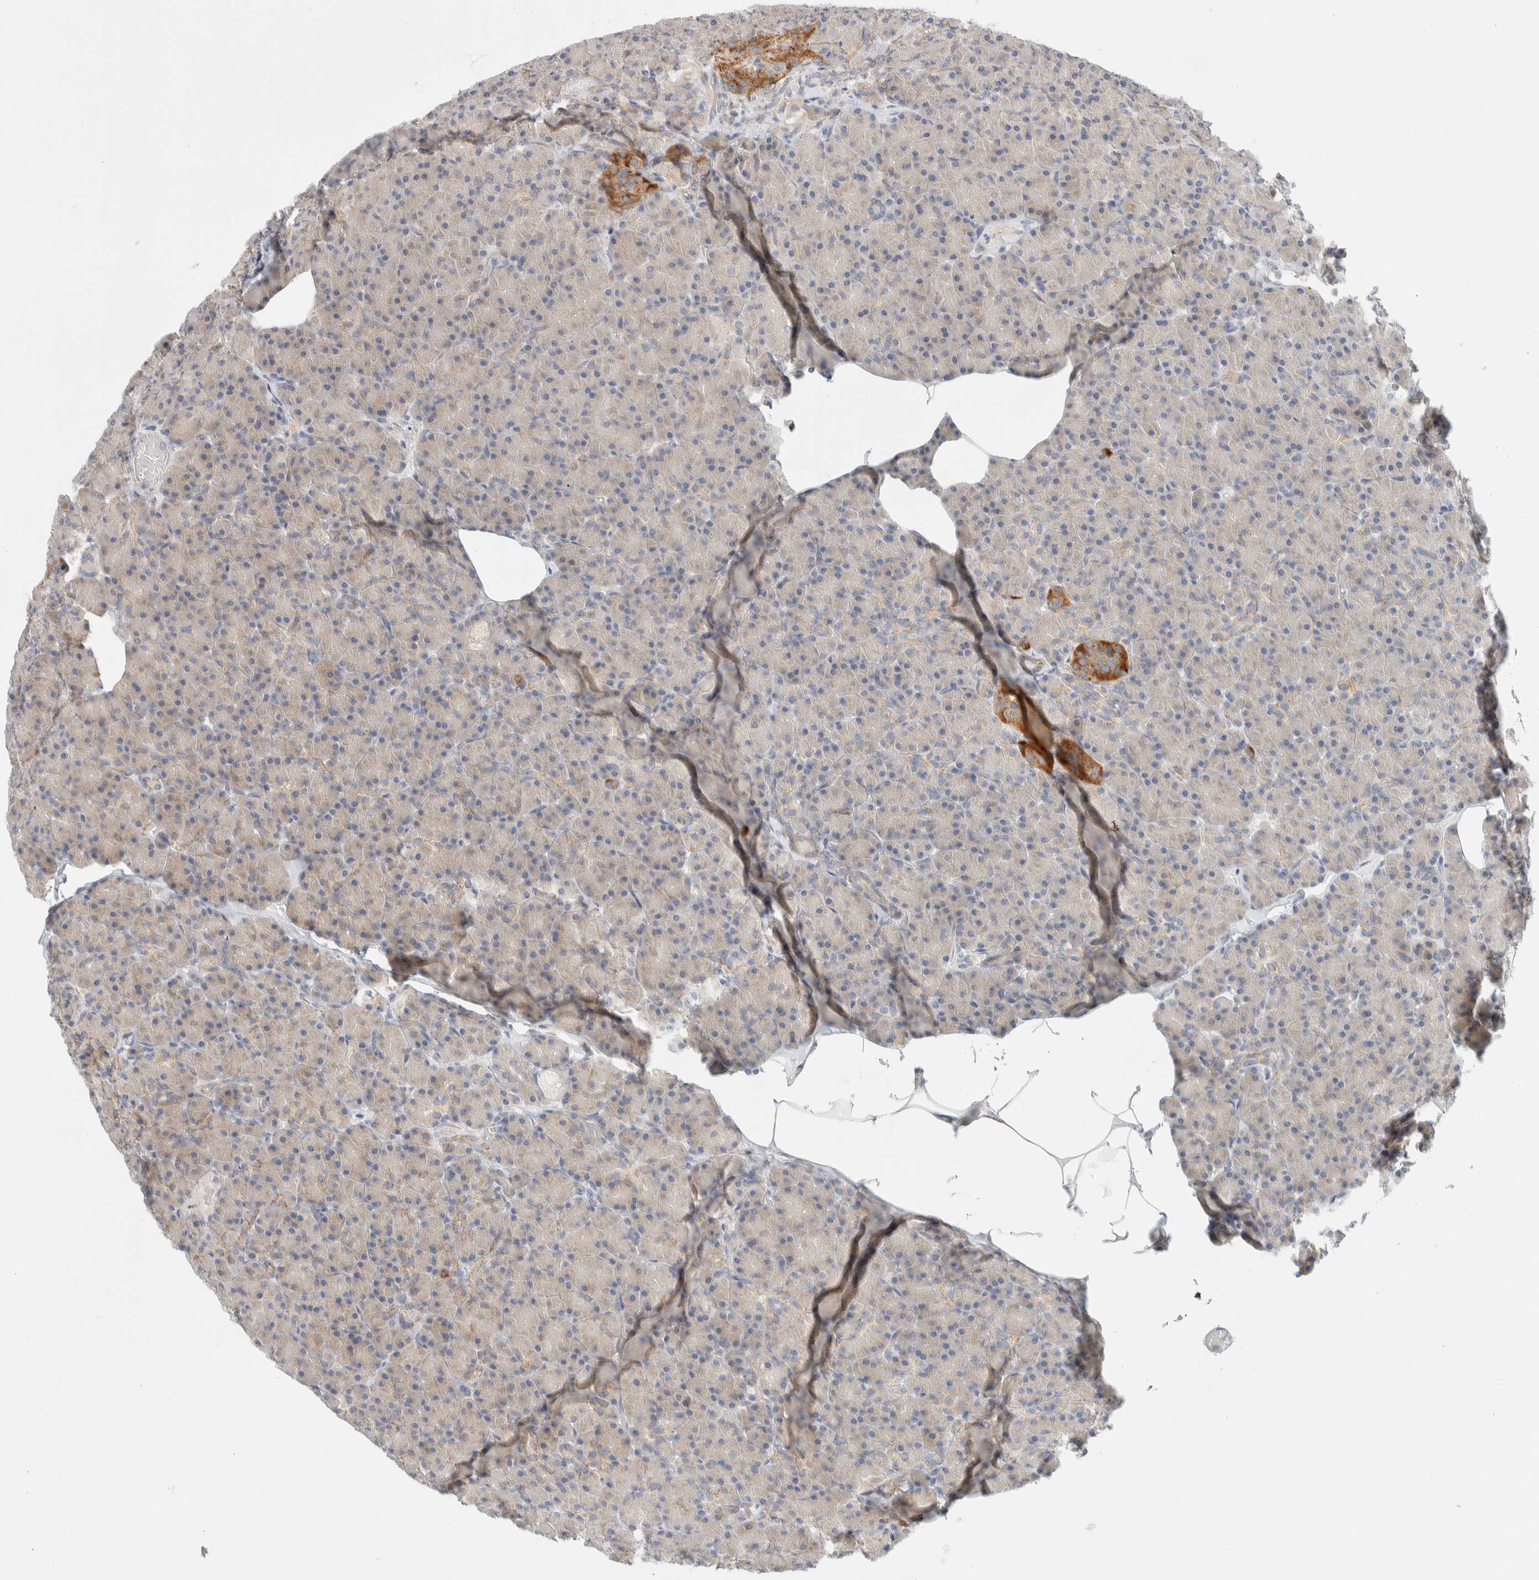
{"staining": {"intensity": "weak", "quantity": "<25%", "location": "cytoplasmic/membranous"}, "tissue": "pancreas", "cell_type": "Exocrine glandular cells", "image_type": "normal", "snomed": [{"axis": "morphology", "description": "Normal tissue, NOS"}, {"axis": "topography", "description": "Pancreas"}], "caption": "Micrograph shows no significant protein expression in exocrine glandular cells of unremarkable pancreas.", "gene": "TMEM184B", "patient": {"sex": "female", "age": 43}}